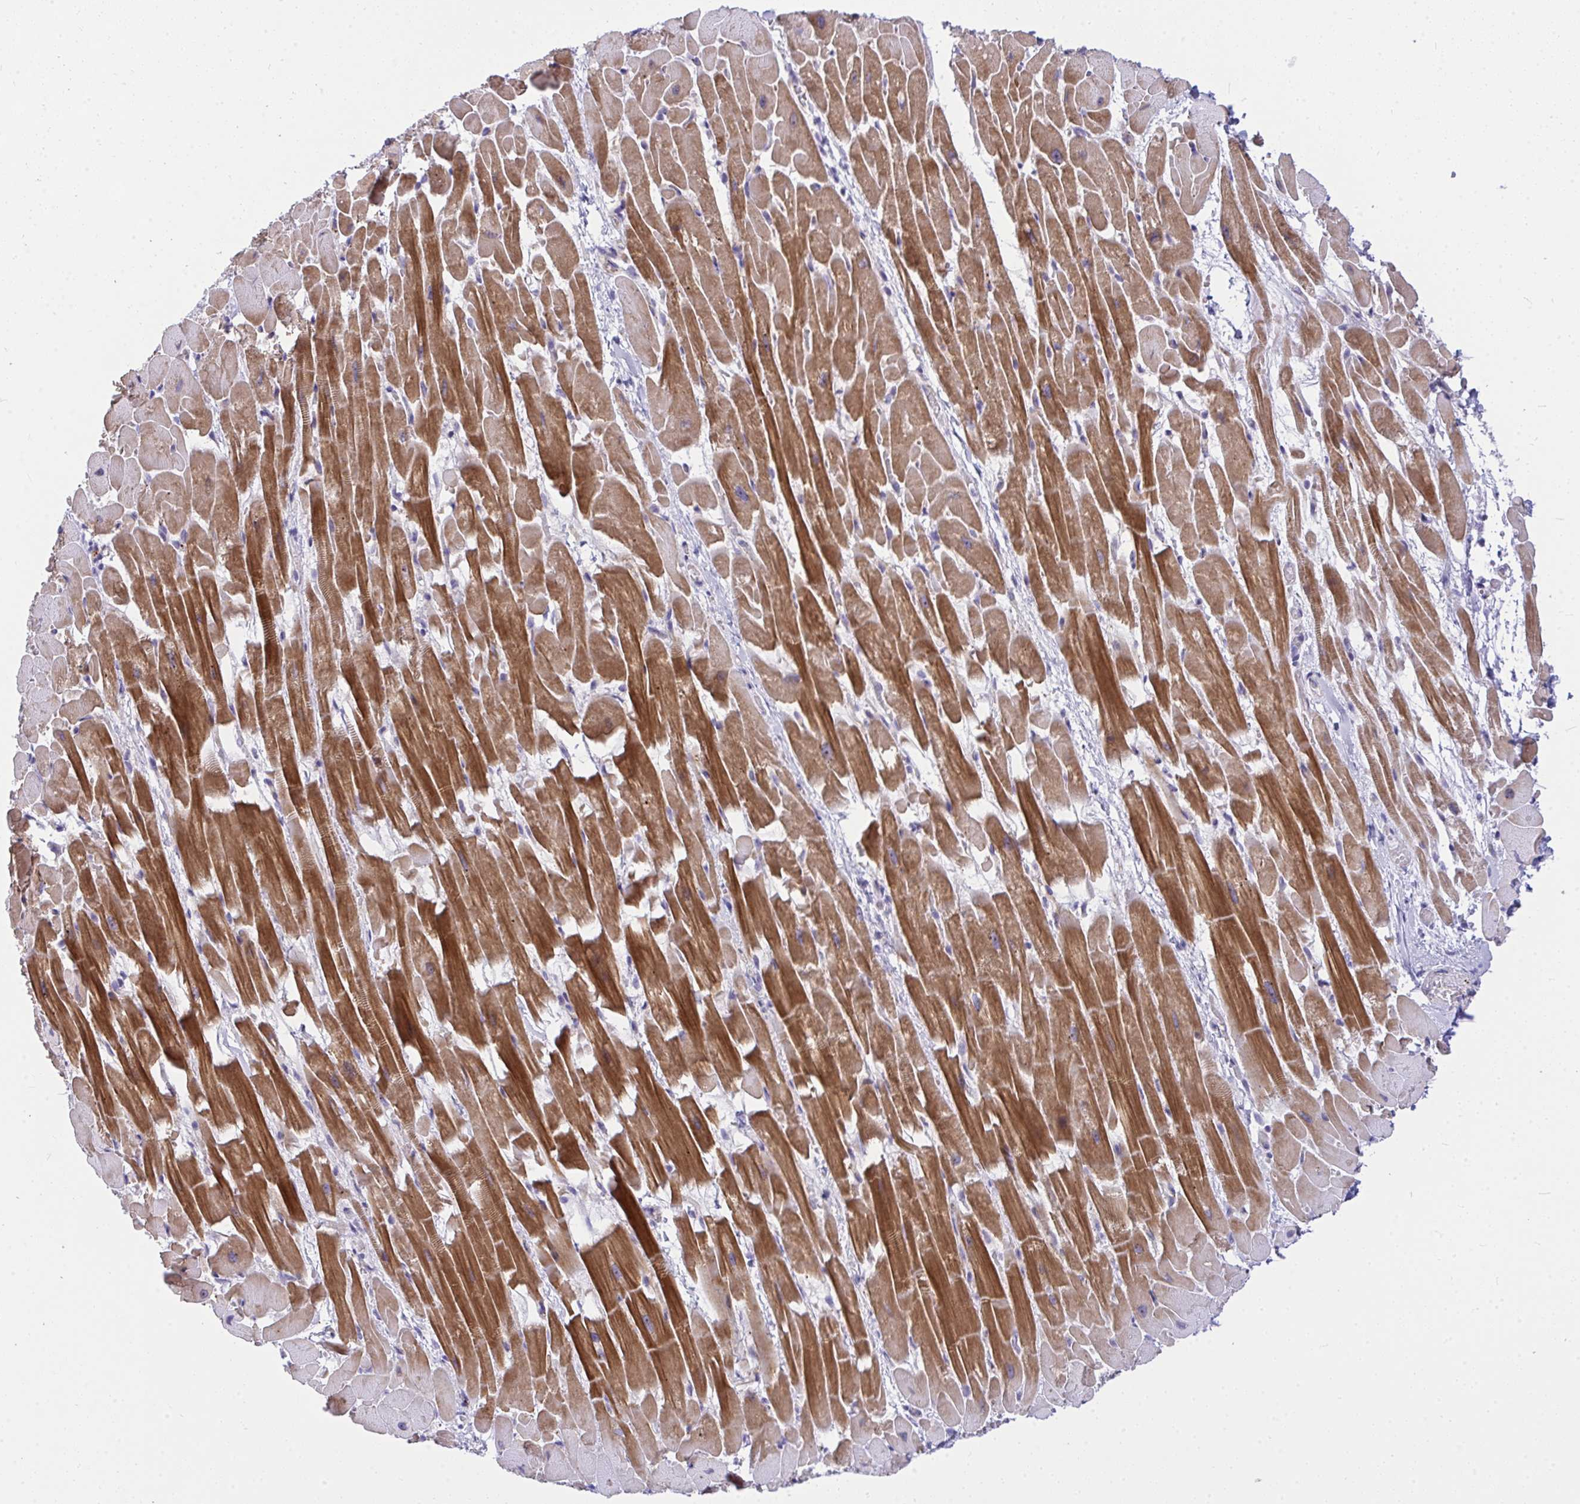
{"staining": {"intensity": "strong", "quantity": ">75%", "location": "cytoplasmic/membranous"}, "tissue": "heart muscle", "cell_type": "Cardiomyocytes", "image_type": "normal", "snomed": [{"axis": "morphology", "description": "Normal tissue, NOS"}, {"axis": "topography", "description": "Heart"}], "caption": "Cardiomyocytes display high levels of strong cytoplasmic/membranous expression in approximately >75% of cells in unremarkable heart muscle.", "gene": "NFXL1", "patient": {"sex": "male", "age": 37}}